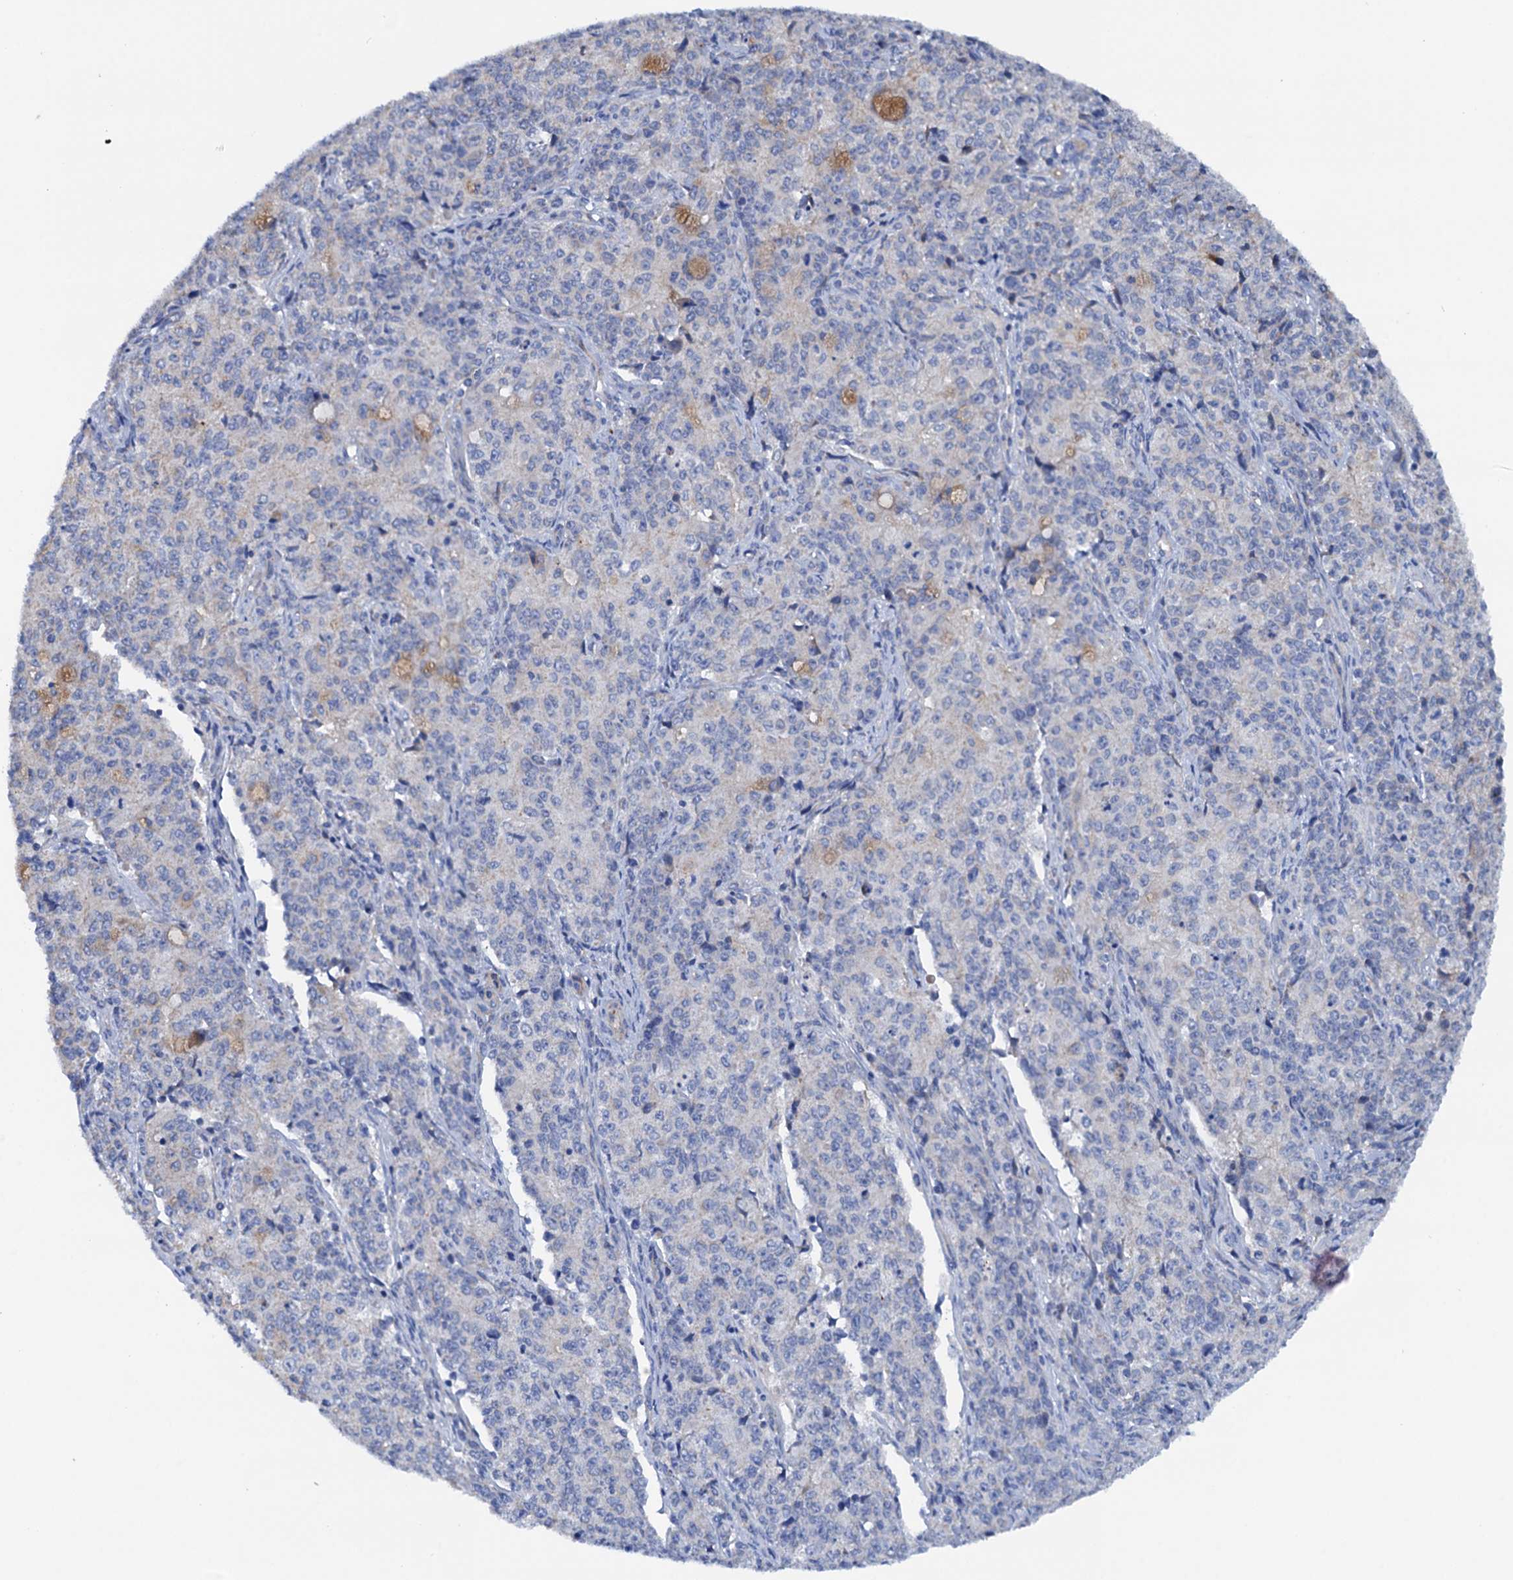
{"staining": {"intensity": "negative", "quantity": "none", "location": "none"}, "tissue": "endometrial cancer", "cell_type": "Tumor cells", "image_type": "cancer", "snomed": [{"axis": "morphology", "description": "Adenocarcinoma, NOS"}, {"axis": "topography", "description": "Endometrium"}], "caption": "The histopathology image displays no staining of tumor cells in endometrial adenocarcinoma. (Stains: DAB IHC with hematoxylin counter stain, Microscopy: brightfield microscopy at high magnification).", "gene": "RASSF9", "patient": {"sex": "female", "age": 50}}